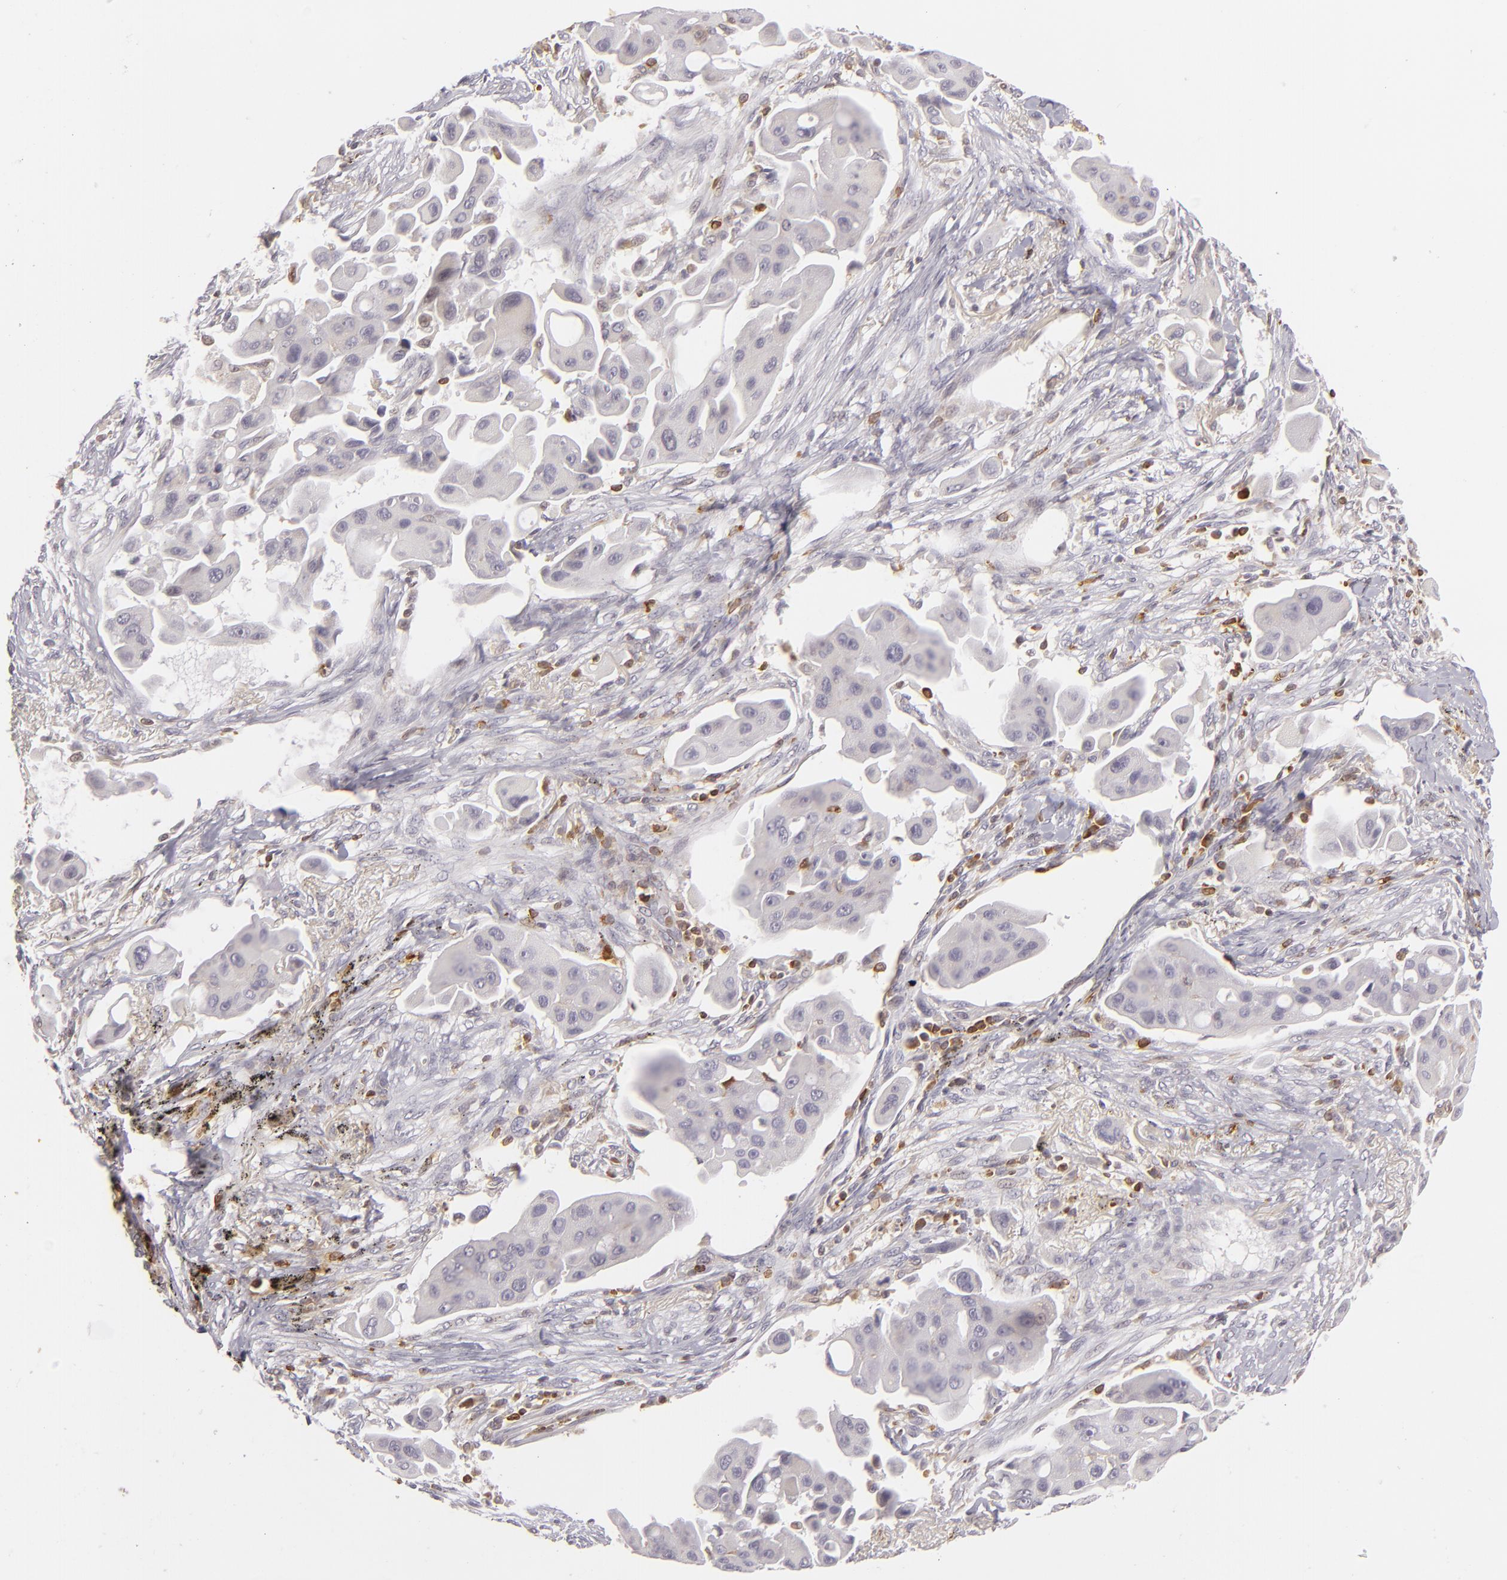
{"staining": {"intensity": "weak", "quantity": "<25%", "location": "cytoplasmic/membranous"}, "tissue": "lung cancer", "cell_type": "Tumor cells", "image_type": "cancer", "snomed": [{"axis": "morphology", "description": "Adenocarcinoma, NOS"}, {"axis": "topography", "description": "Lung"}], "caption": "Lung cancer was stained to show a protein in brown. There is no significant positivity in tumor cells.", "gene": "APOBEC3G", "patient": {"sex": "male", "age": 68}}